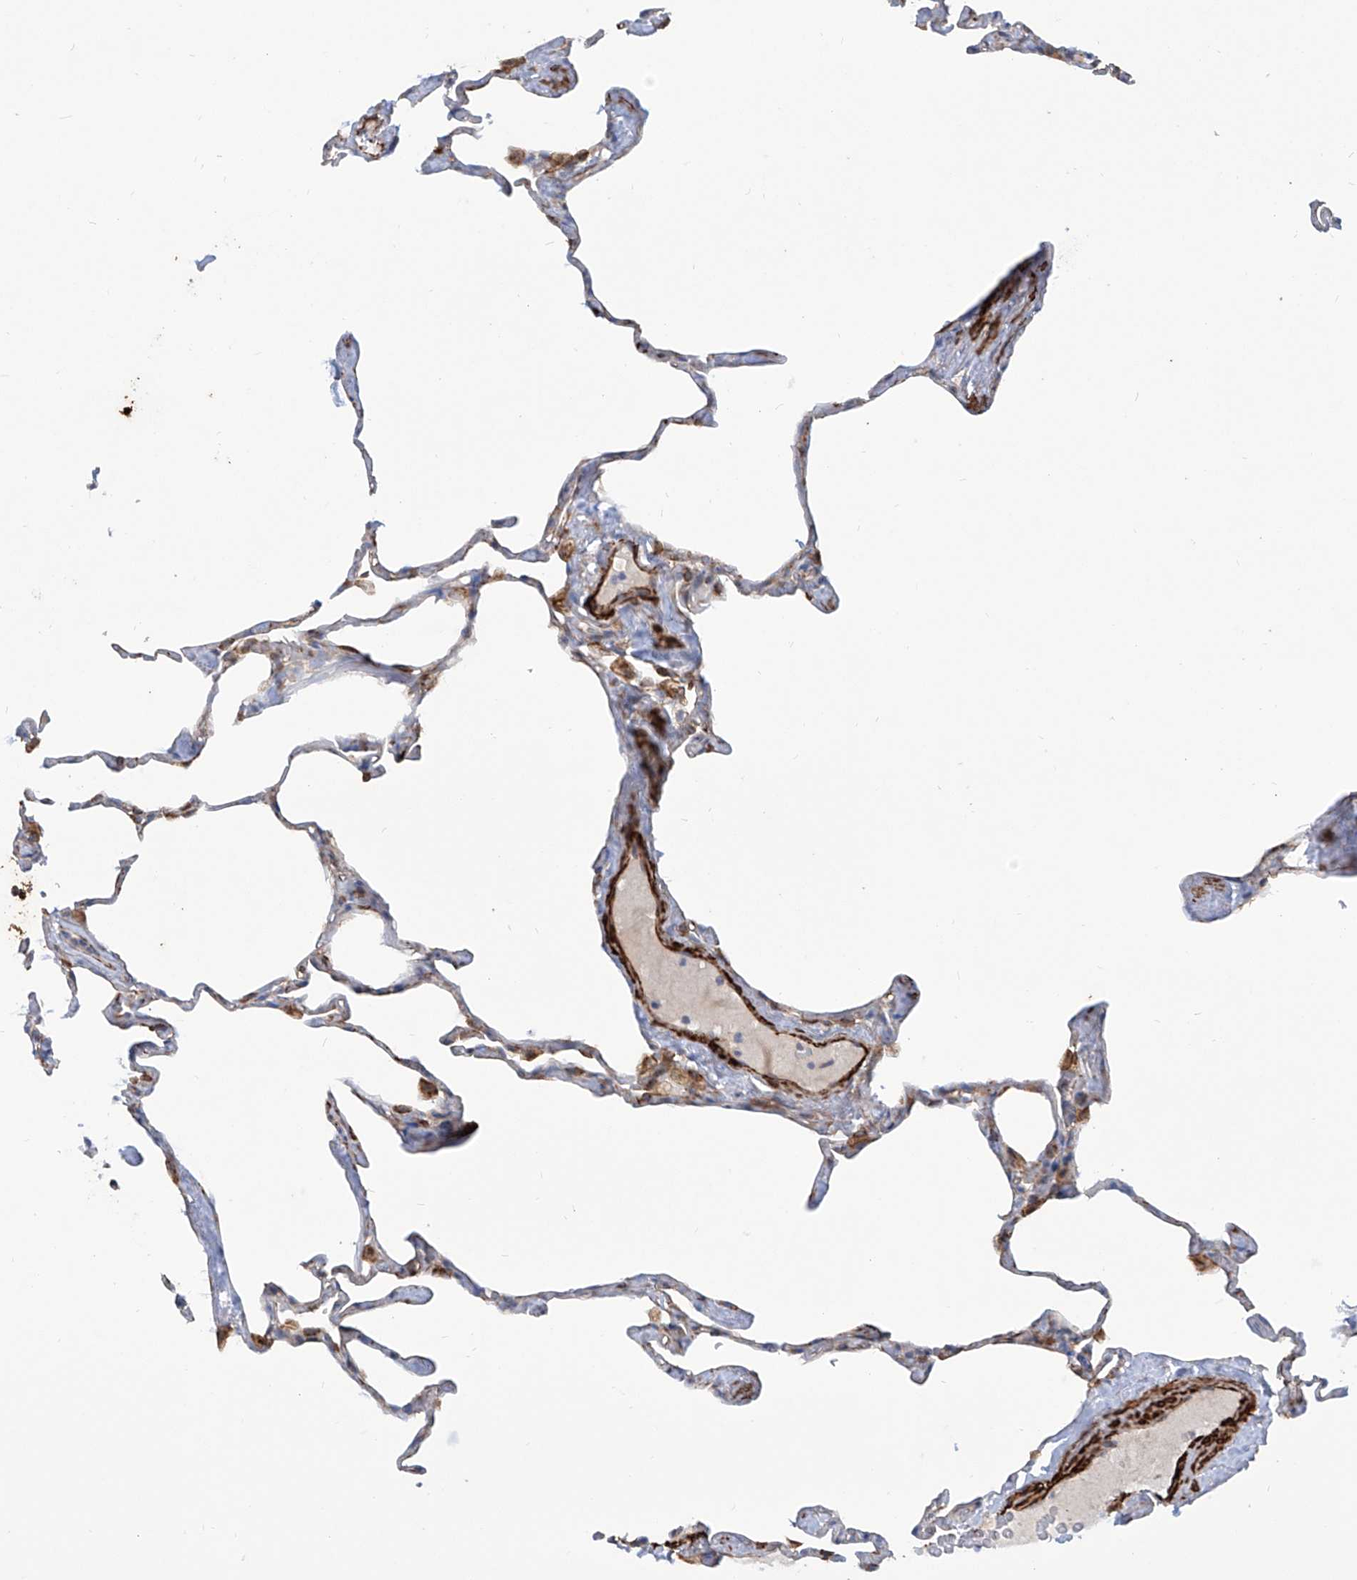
{"staining": {"intensity": "weak", "quantity": "<25%", "location": "cytoplasmic/membranous"}, "tissue": "lung", "cell_type": "Alveolar cells", "image_type": "normal", "snomed": [{"axis": "morphology", "description": "Normal tissue, NOS"}, {"axis": "topography", "description": "Lung"}], "caption": "High magnification brightfield microscopy of benign lung stained with DAB (brown) and counterstained with hematoxylin (blue): alveolar cells show no significant expression. (DAB IHC, high magnification).", "gene": "ZNF490", "patient": {"sex": "male", "age": 65}}